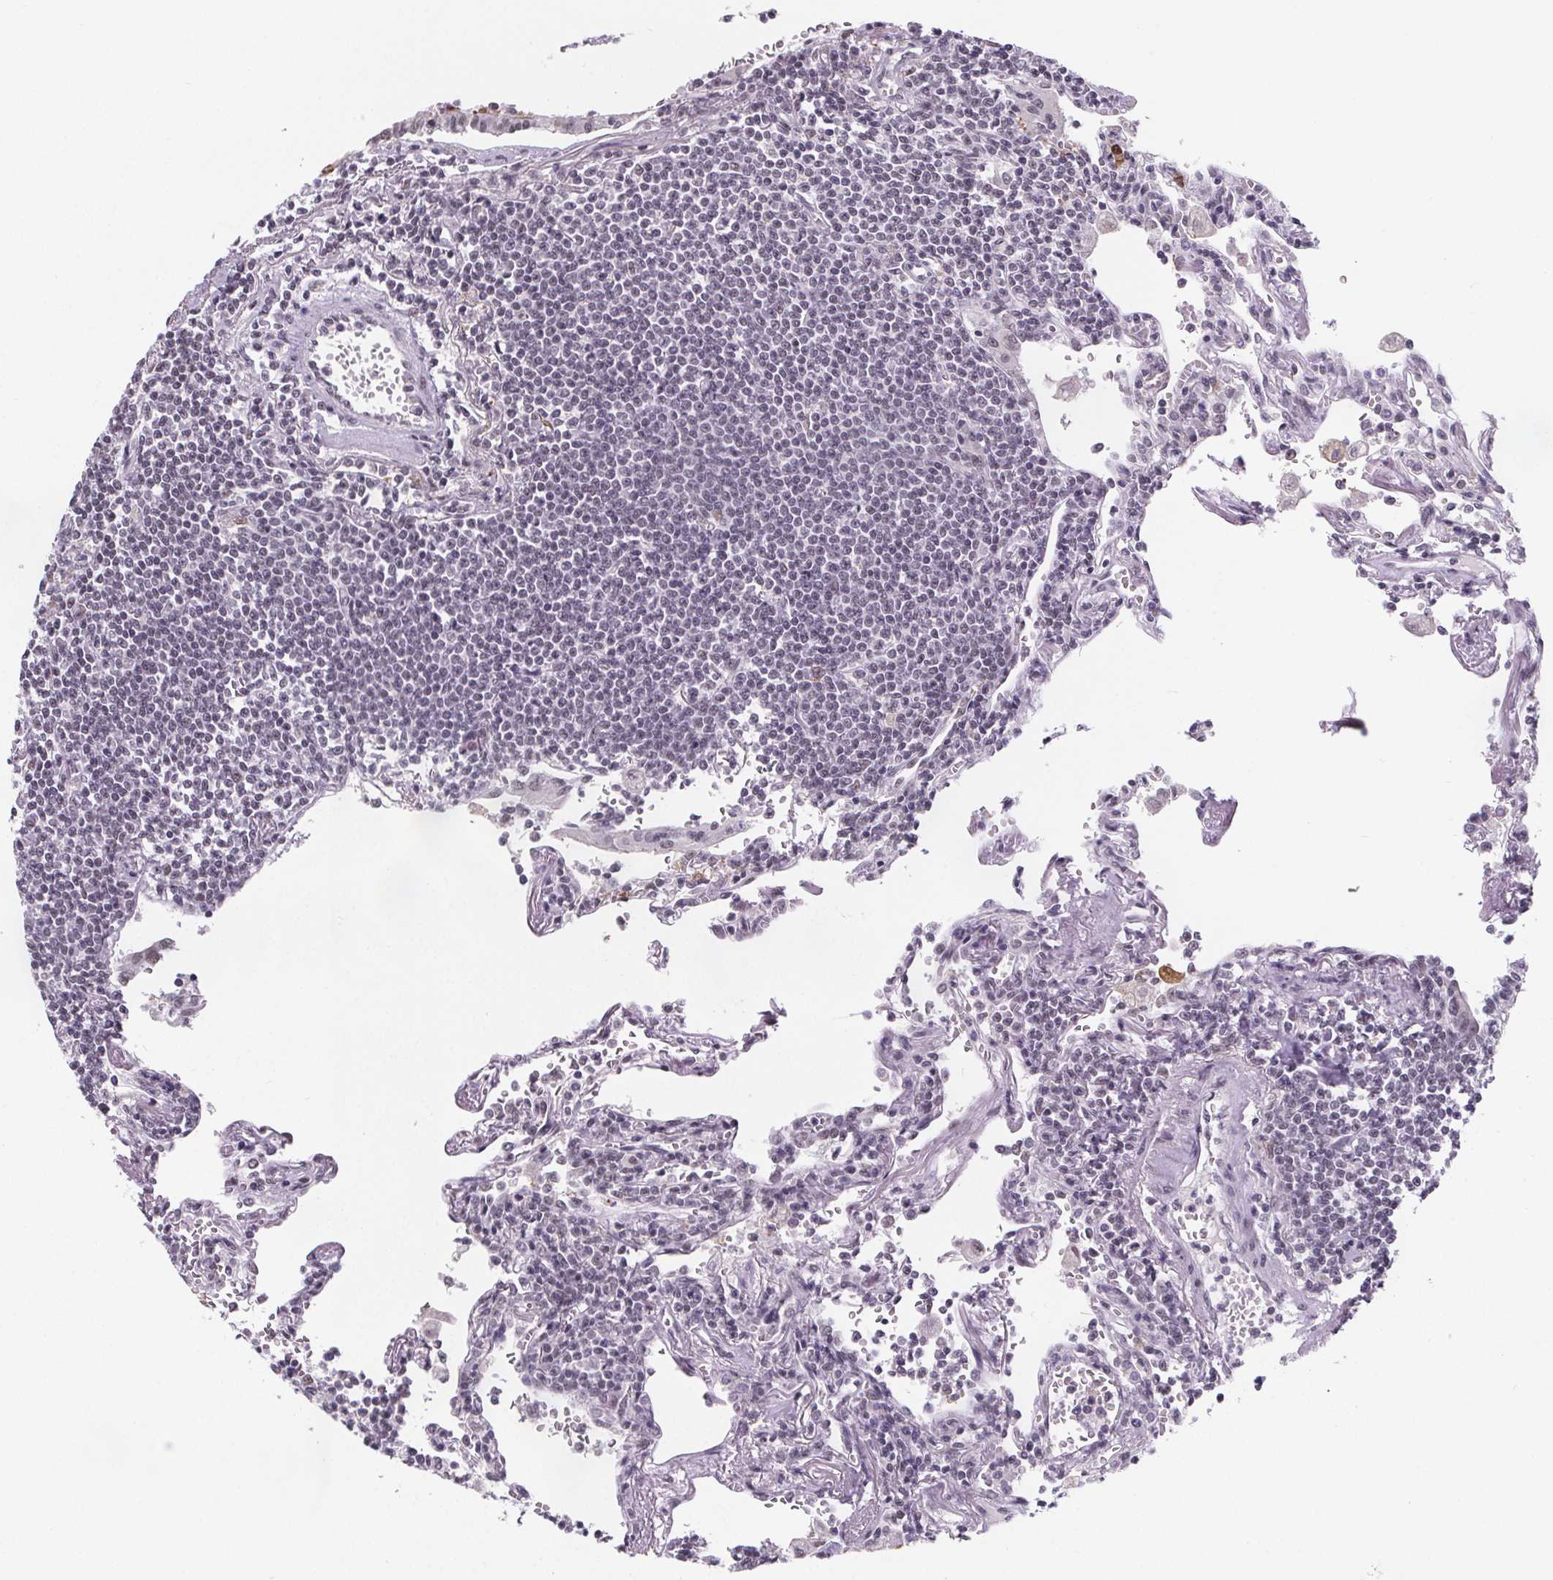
{"staining": {"intensity": "negative", "quantity": "none", "location": "none"}, "tissue": "lymphoma", "cell_type": "Tumor cells", "image_type": "cancer", "snomed": [{"axis": "morphology", "description": "Malignant lymphoma, non-Hodgkin's type, Low grade"}, {"axis": "topography", "description": "Lung"}], "caption": "The IHC micrograph has no significant staining in tumor cells of low-grade malignant lymphoma, non-Hodgkin's type tissue.", "gene": "ZNF572", "patient": {"sex": "female", "age": 71}}